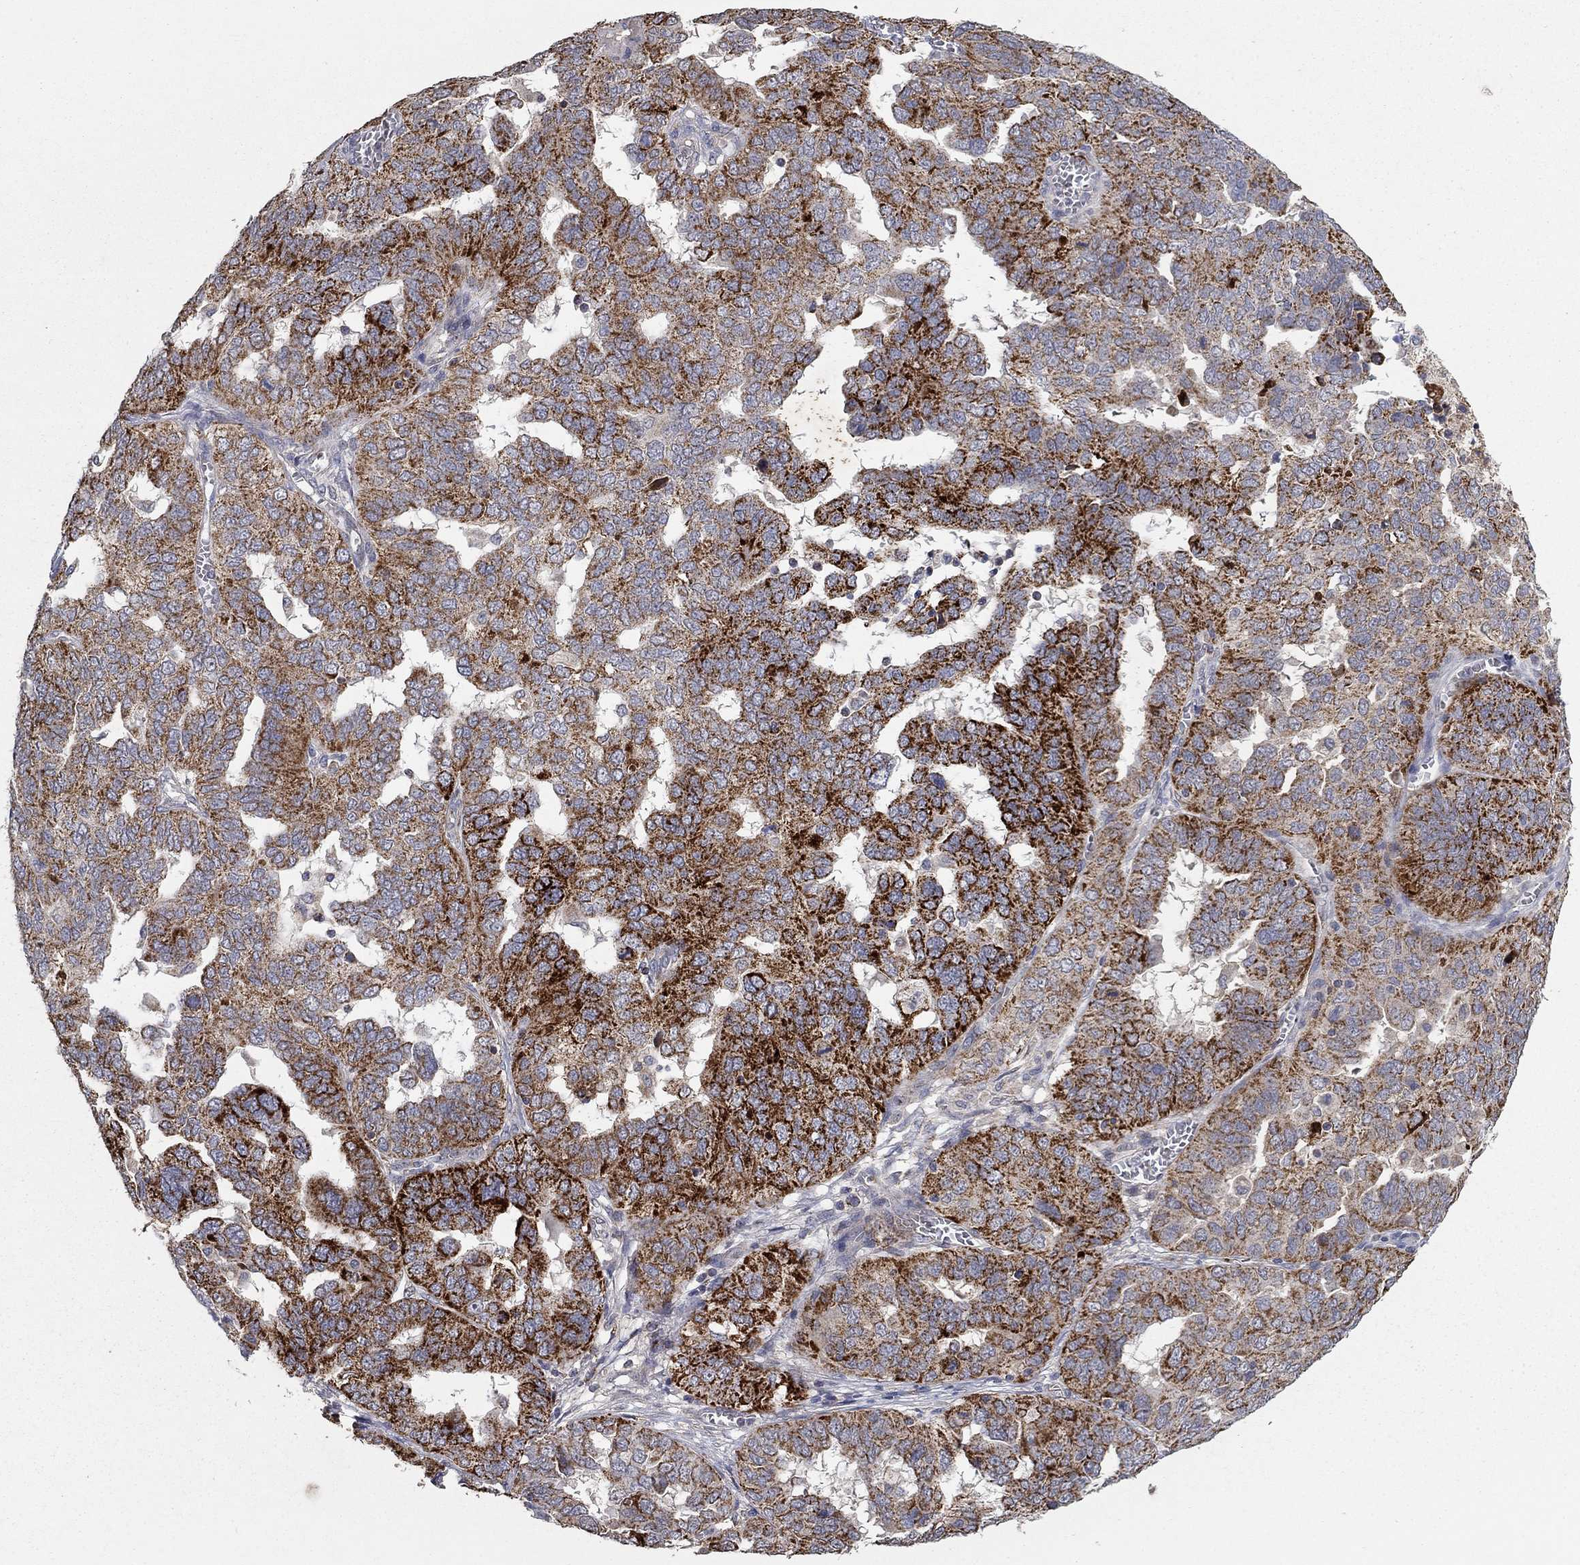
{"staining": {"intensity": "strong", "quantity": "25%-75%", "location": "cytoplasmic/membranous"}, "tissue": "ovarian cancer", "cell_type": "Tumor cells", "image_type": "cancer", "snomed": [{"axis": "morphology", "description": "Carcinoma, endometroid"}, {"axis": "topography", "description": "Soft tissue"}, {"axis": "topography", "description": "Ovary"}], "caption": "IHC (DAB (3,3'-diaminobenzidine)) staining of endometroid carcinoma (ovarian) exhibits strong cytoplasmic/membranous protein positivity in approximately 25%-75% of tumor cells. The staining was performed using DAB (3,3'-diaminobenzidine), with brown indicating positive protein expression. Nuclei are stained blue with hematoxylin.", "gene": "GPSM1", "patient": {"sex": "female", "age": 52}}